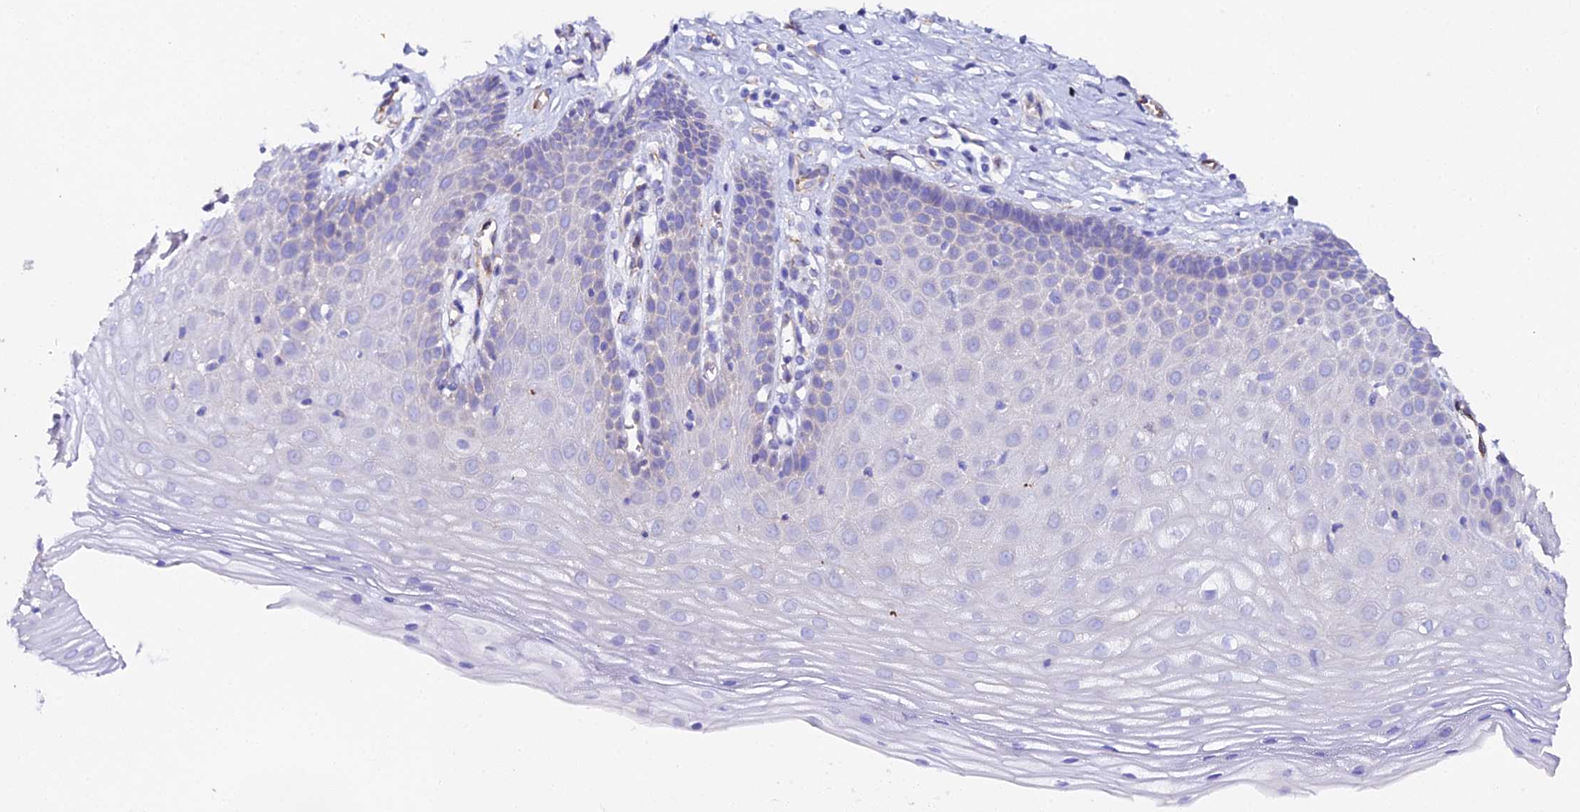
{"staining": {"intensity": "negative", "quantity": "none", "location": "none"}, "tissue": "cervix", "cell_type": "Squamous epithelial cells", "image_type": "normal", "snomed": [{"axis": "morphology", "description": "Normal tissue, NOS"}, {"axis": "topography", "description": "Cervix"}], "caption": "The histopathology image displays no significant positivity in squamous epithelial cells of cervix. (DAB (3,3'-diaminobenzidine) IHC, high magnification).", "gene": "CFAP45", "patient": {"sex": "female", "age": 36}}